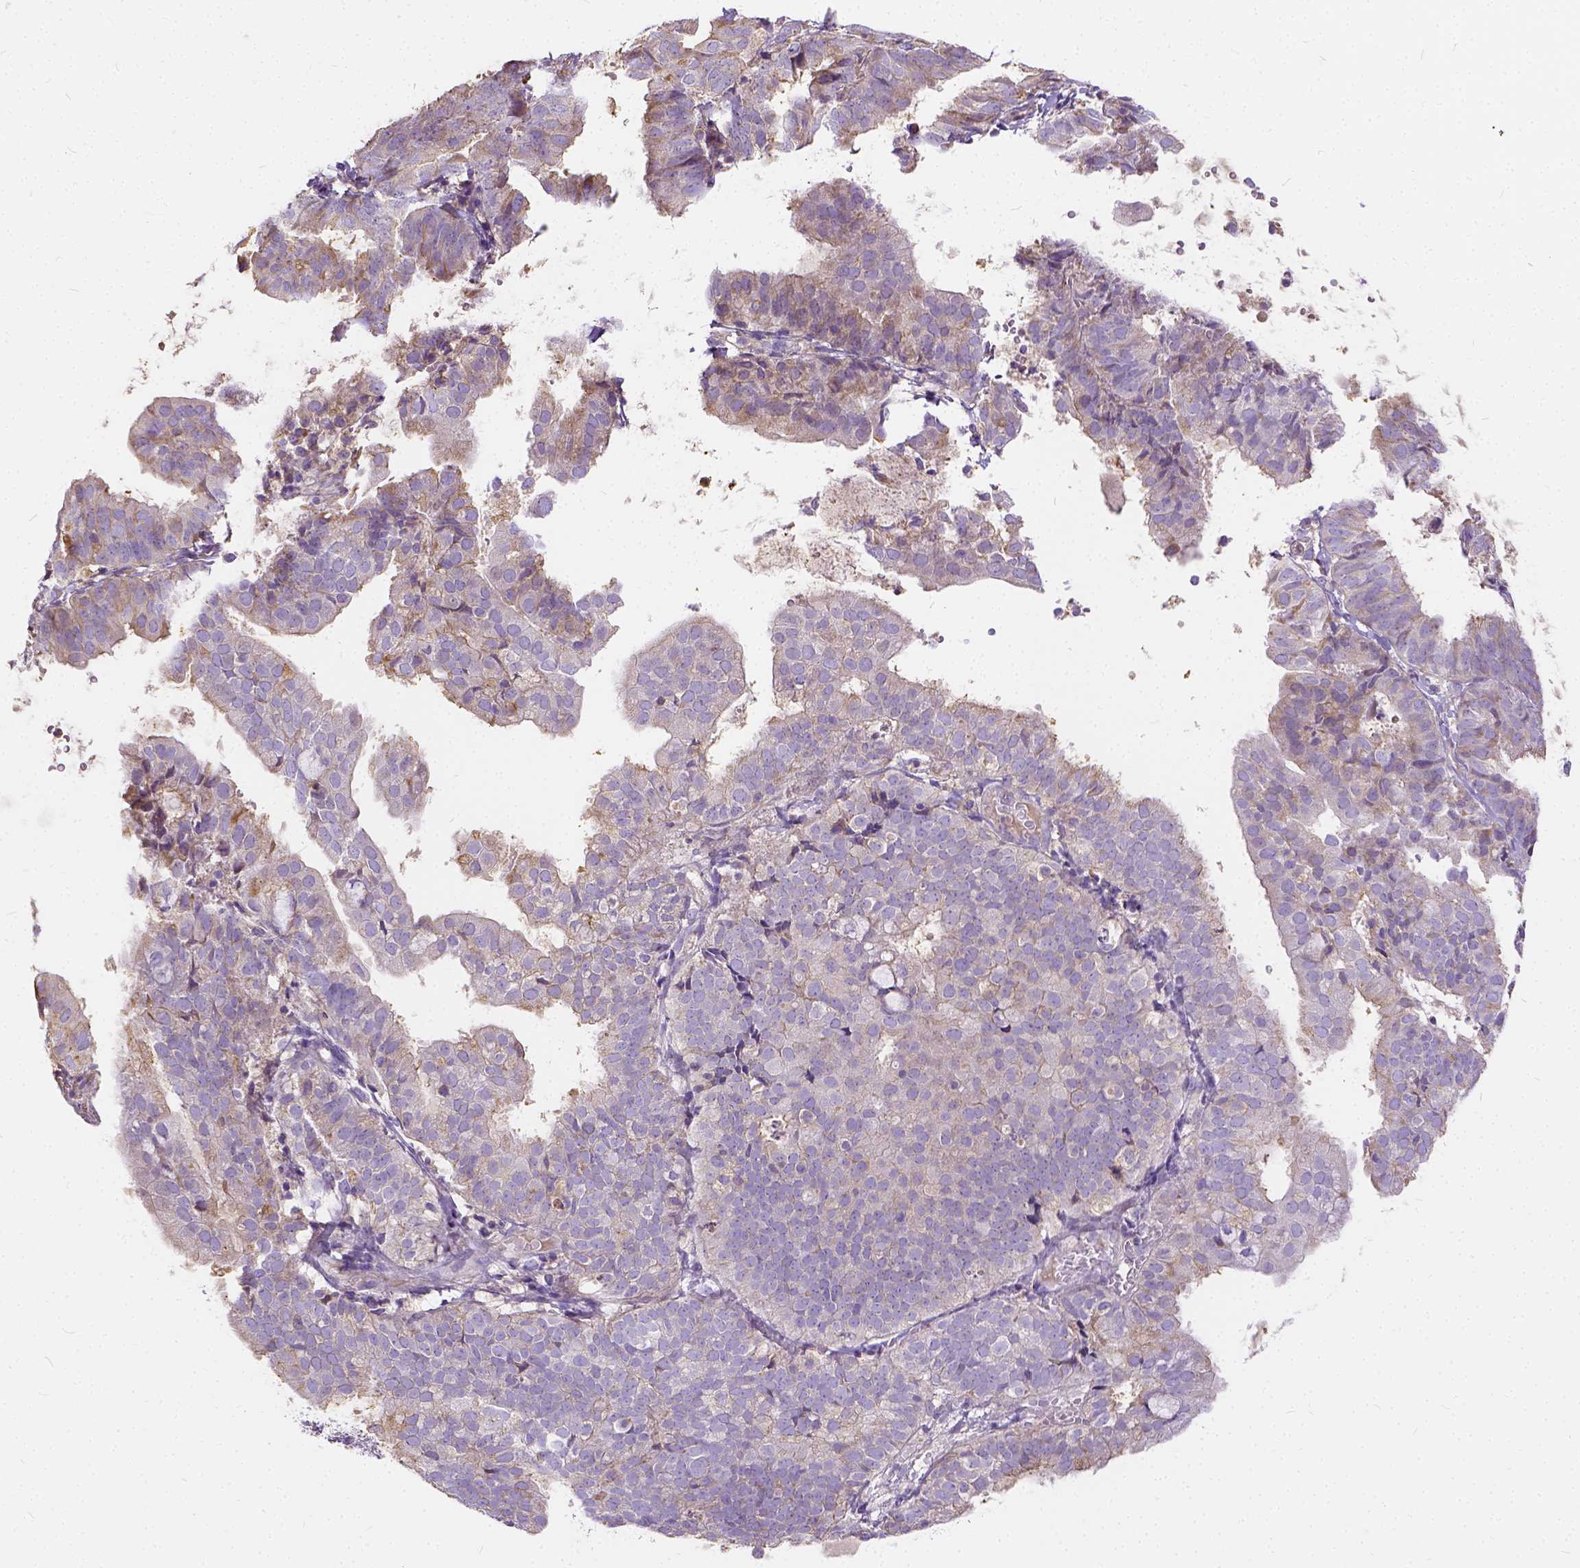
{"staining": {"intensity": "weak", "quantity": "<25%", "location": "cytoplasmic/membranous"}, "tissue": "endometrial cancer", "cell_type": "Tumor cells", "image_type": "cancer", "snomed": [{"axis": "morphology", "description": "Adenocarcinoma, NOS"}, {"axis": "topography", "description": "Endometrium"}], "caption": "A photomicrograph of human adenocarcinoma (endometrial) is negative for staining in tumor cells.", "gene": "CADM4", "patient": {"sex": "female", "age": 80}}